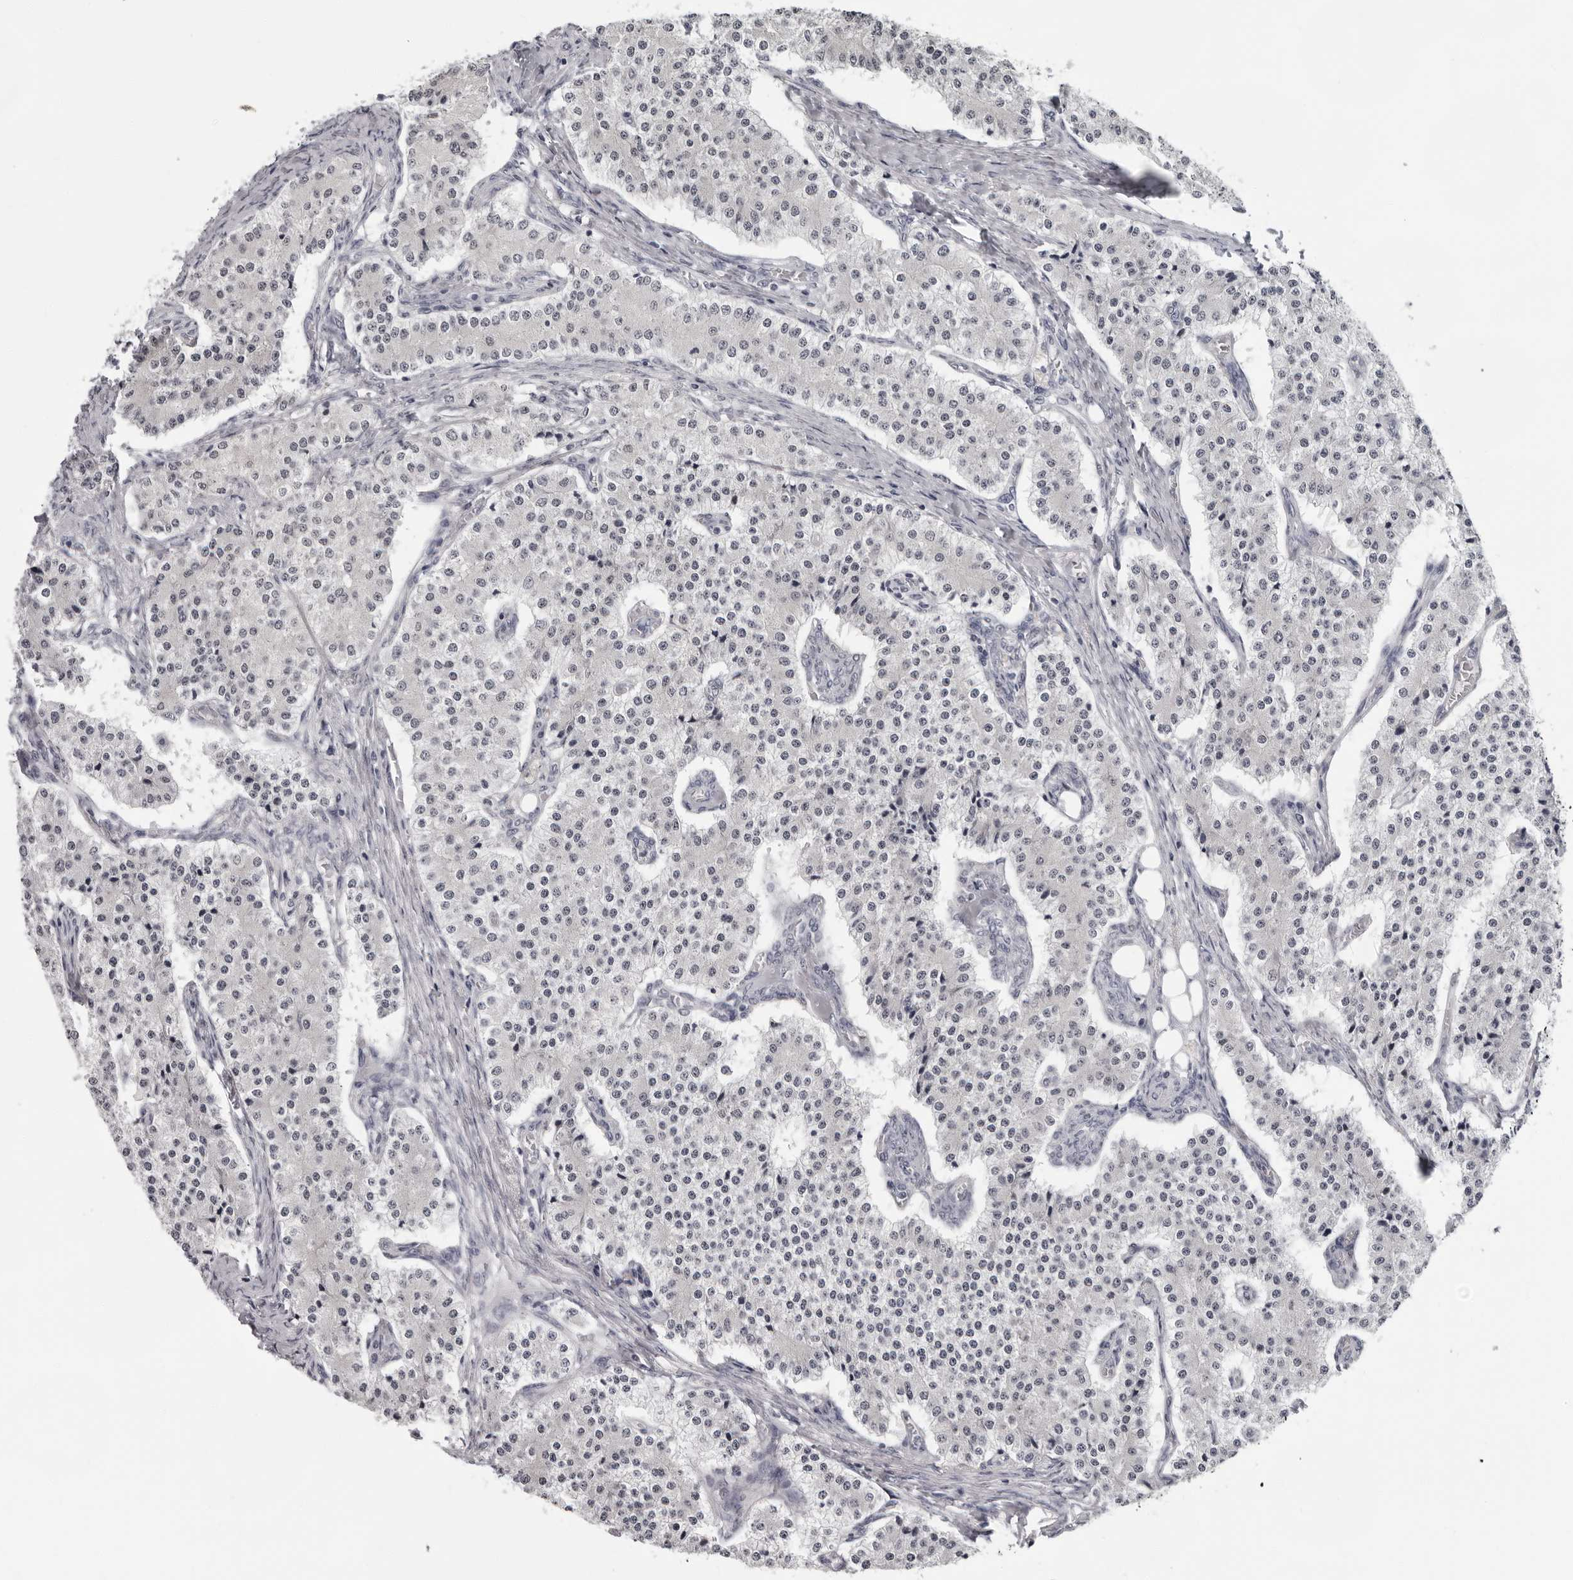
{"staining": {"intensity": "negative", "quantity": "none", "location": "none"}, "tissue": "carcinoid", "cell_type": "Tumor cells", "image_type": "cancer", "snomed": [{"axis": "morphology", "description": "Carcinoid, malignant, NOS"}, {"axis": "topography", "description": "Colon"}], "caption": "DAB (3,3'-diaminobenzidine) immunohistochemical staining of carcinoid demonstrates no significant positivity in tumor cells.", "gene": "LZIC", "patient": {"sex": "female", "age": 52}}